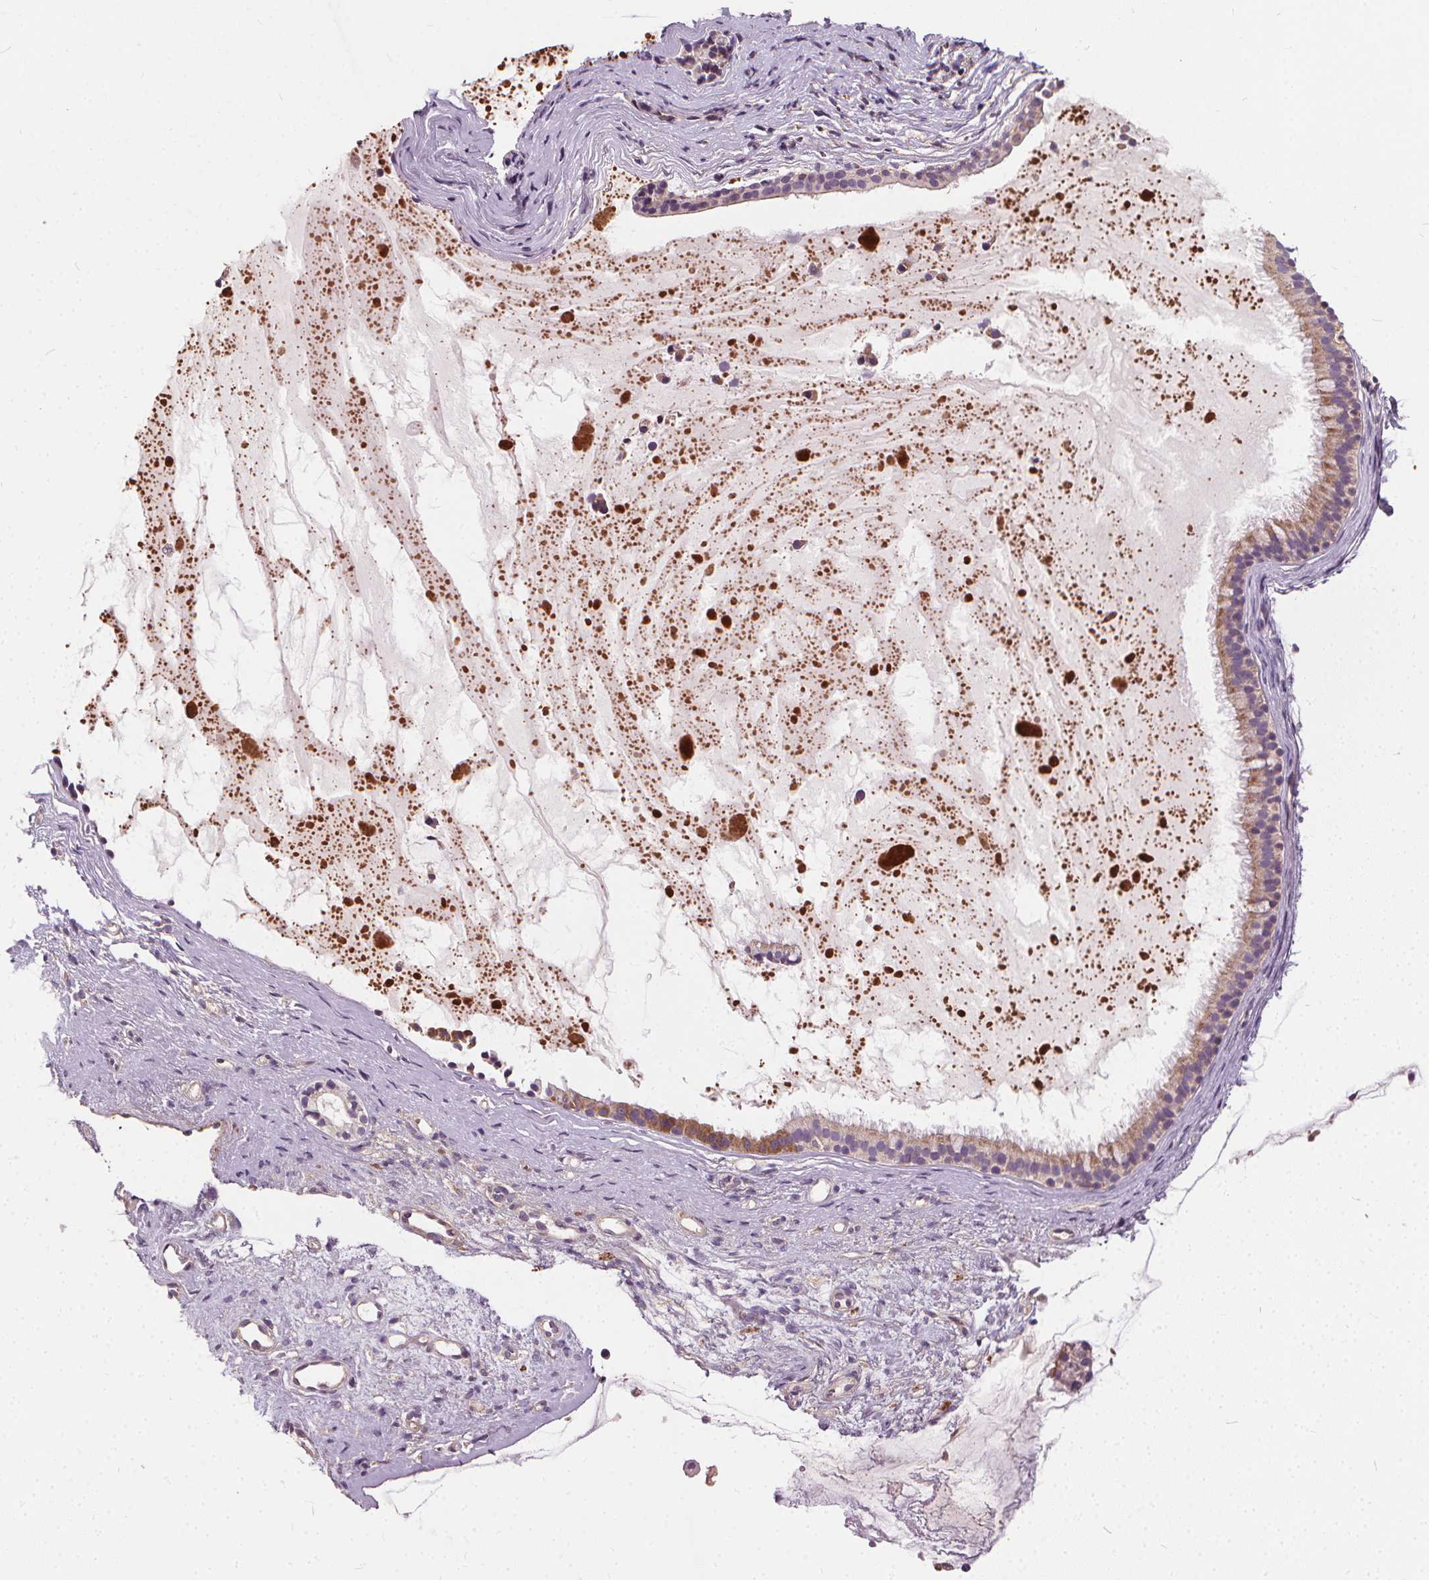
{"staining": {"intensity": "moderate", "quantity": ">75%", "location": "cytoplasmic/membranous"}, "tissue": "nasopharynx", "cell_type": "Respiratory epithelial cells", "image_type": "normal", "snomed": [{"axis": "morphology", "description": "Normal tissue, NOS"}, {"axis": "topography", "description": "Nasopharynx"}], "caption": "IHC (DAB) staining of unremarkable human nasopharynx exhibits moderate cytoplasmic/membranous protein positivity in about >75% of respiratory epithelial cells.", "gene": "ORAI2", "patient": {"sex": "male", "age": 77}}